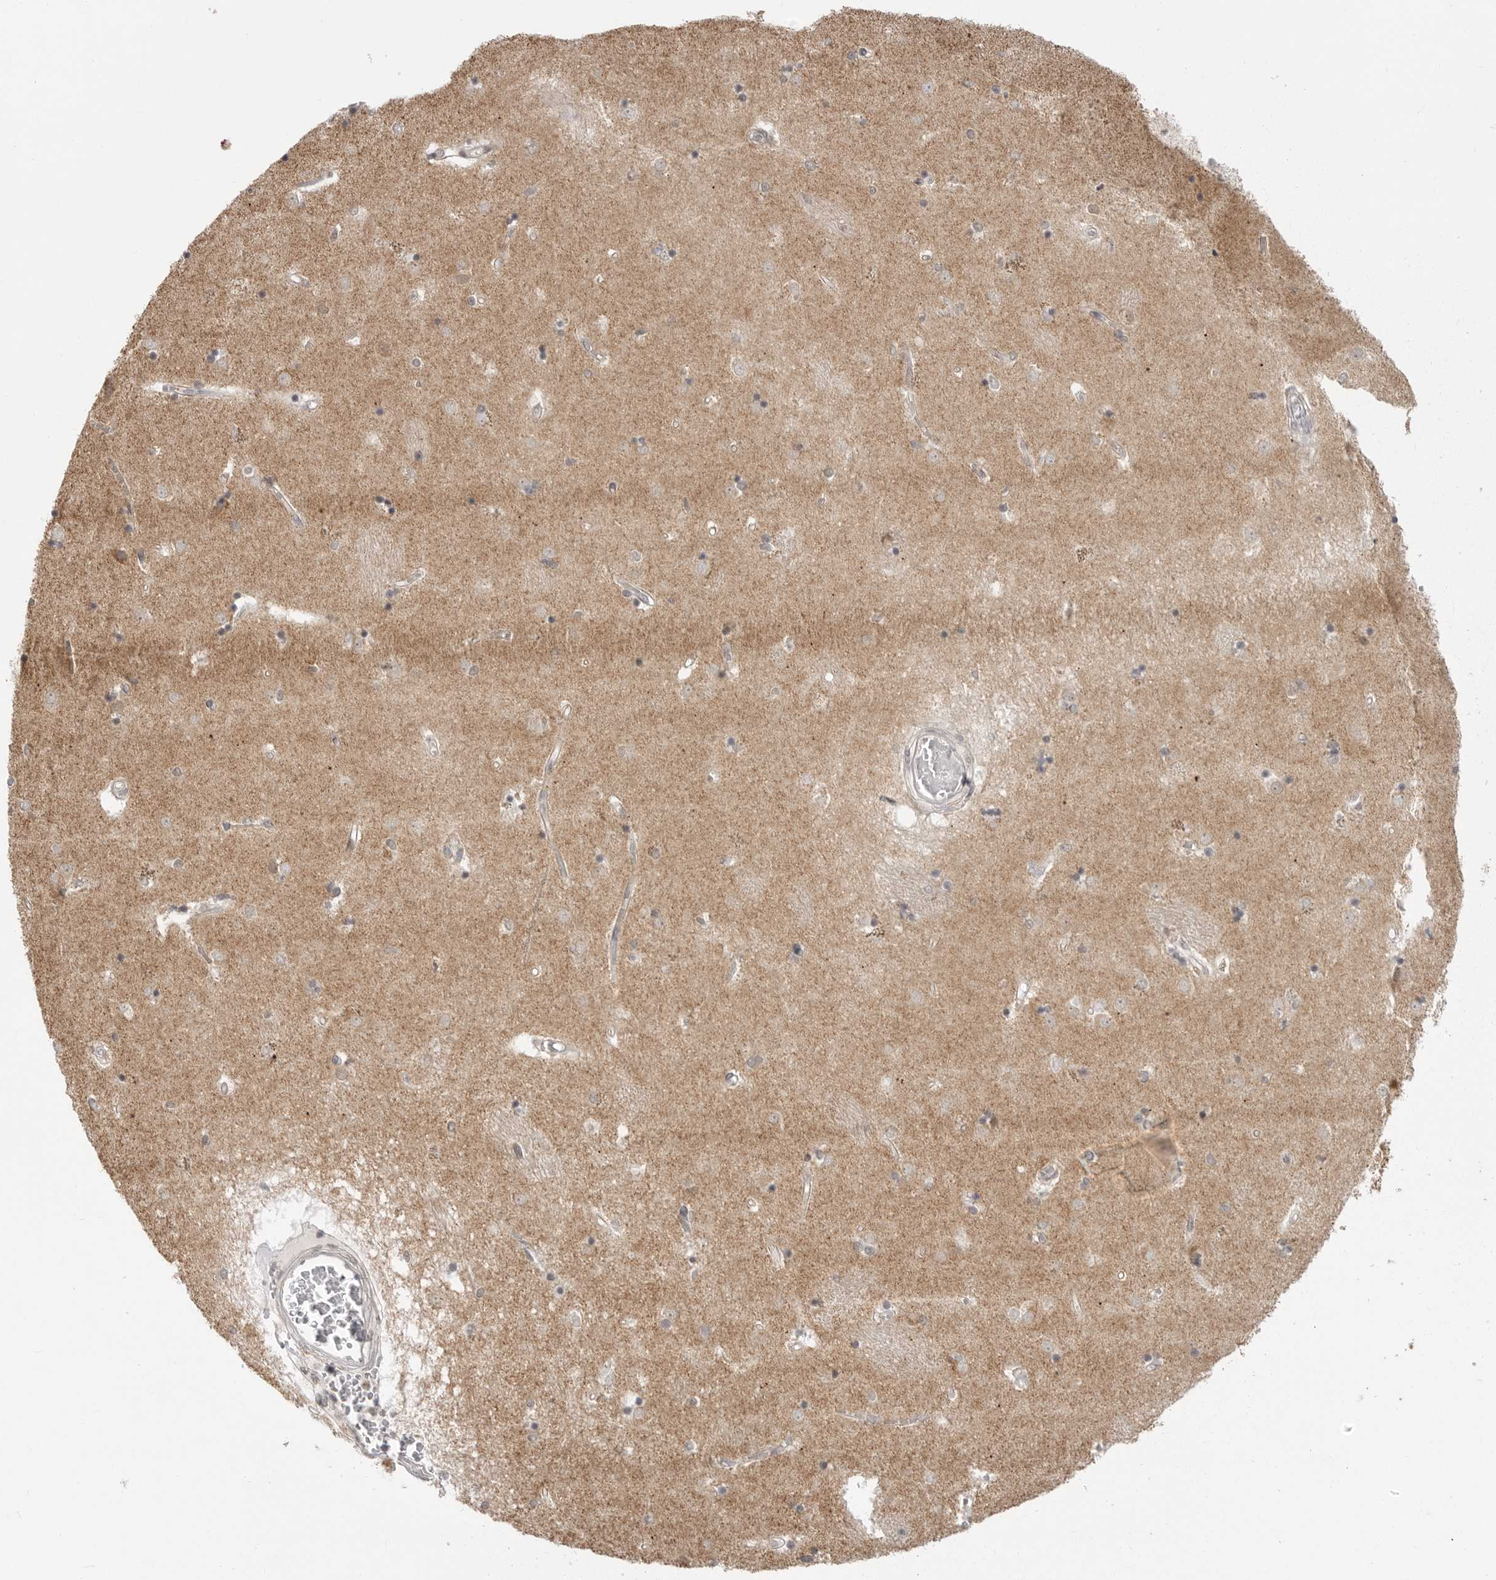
{"staining": {"intensity": "weak", "quantity": "25%-75%", "location": "cytoplasmic/membranous"}, "tissue": "caudate", "cell_type": "Glial cells", "image_type": "normal", "snomed": [{"axis": "morphology", "description": "Normal tissue, NOS"}, {"axis": "topography", "description": "Lateral ventricle wall"}], "caption": "High-magnification brightfield microscopy of normal caudate stained with DAB (3,3'-diaminobenzidine) (brown) and counterstained with hematoxylin (blue). glial cells exhibit weak cytoplasmic/membranous positivity is identified in approximately25%-75% of cells.", "gene": "KALRN", "patient": {"sex": "male", "age": 45}}